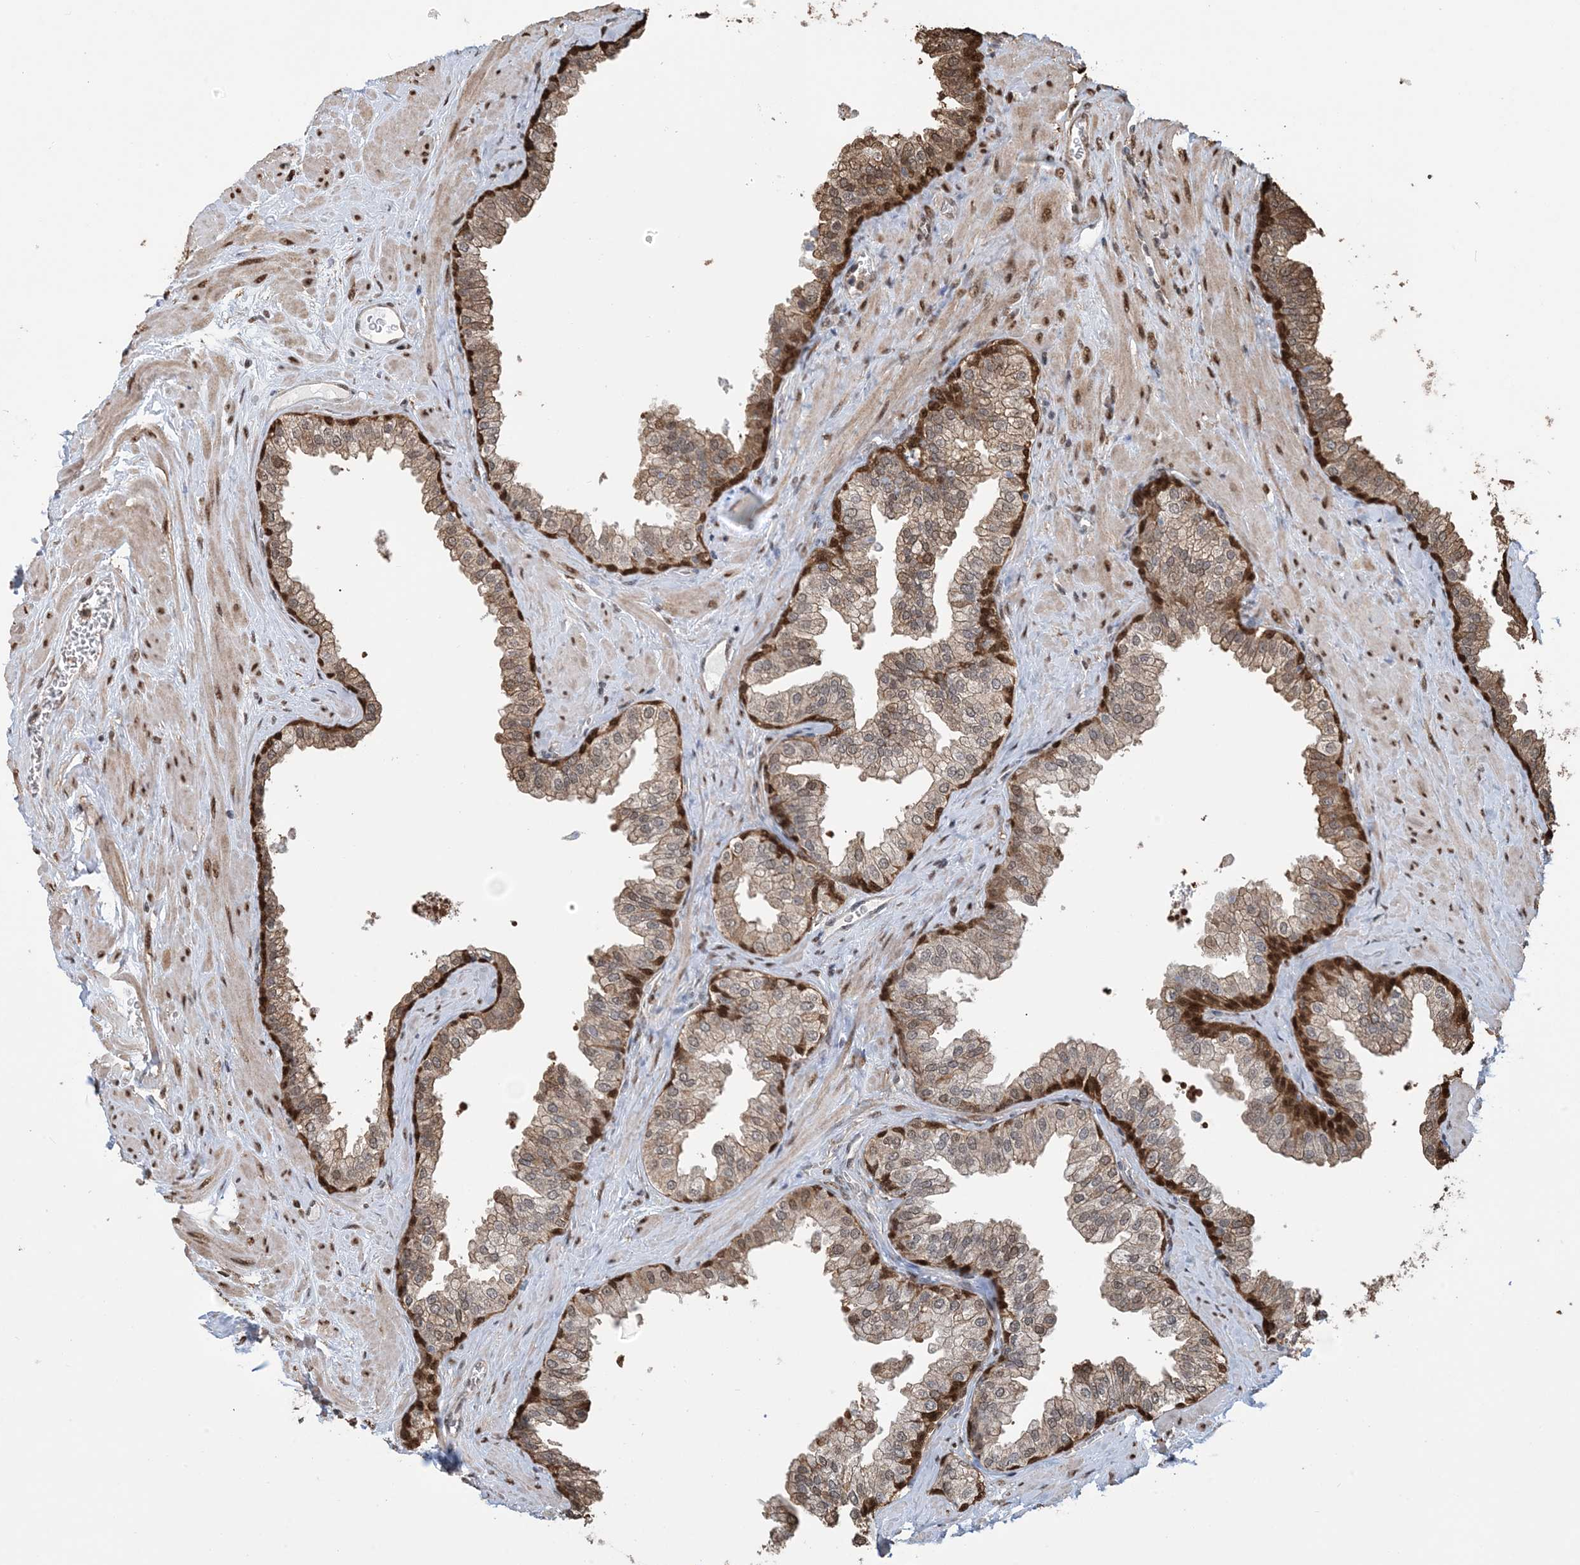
{"staining": {"intensity": "strong", "quantity": "<25%", "location": "cytoplasmic/membranous,nuclear"}, "tissue": "prostate", "cell_type": "Glandular cells", "image_type": "normal", "snomed": [{"axis": "morphology", "description": "Normal tissue, NOS"}, {"axis": "morphology", "description": "Urothelial carcinoma, Low grade"}, {"axis": "topography", "description": "Urinary bladder"}, {"axis": "topography", "description": "Prostate"}], "caption": "Immunohistochemical staining of unremarkable human prostate displays strong cytoplasmic/membranous,nuclear protein positivity in approximately <25% of glandular cells.", "gene": "HSPA1A", "patient": {"sex": "male", "age": 60}}